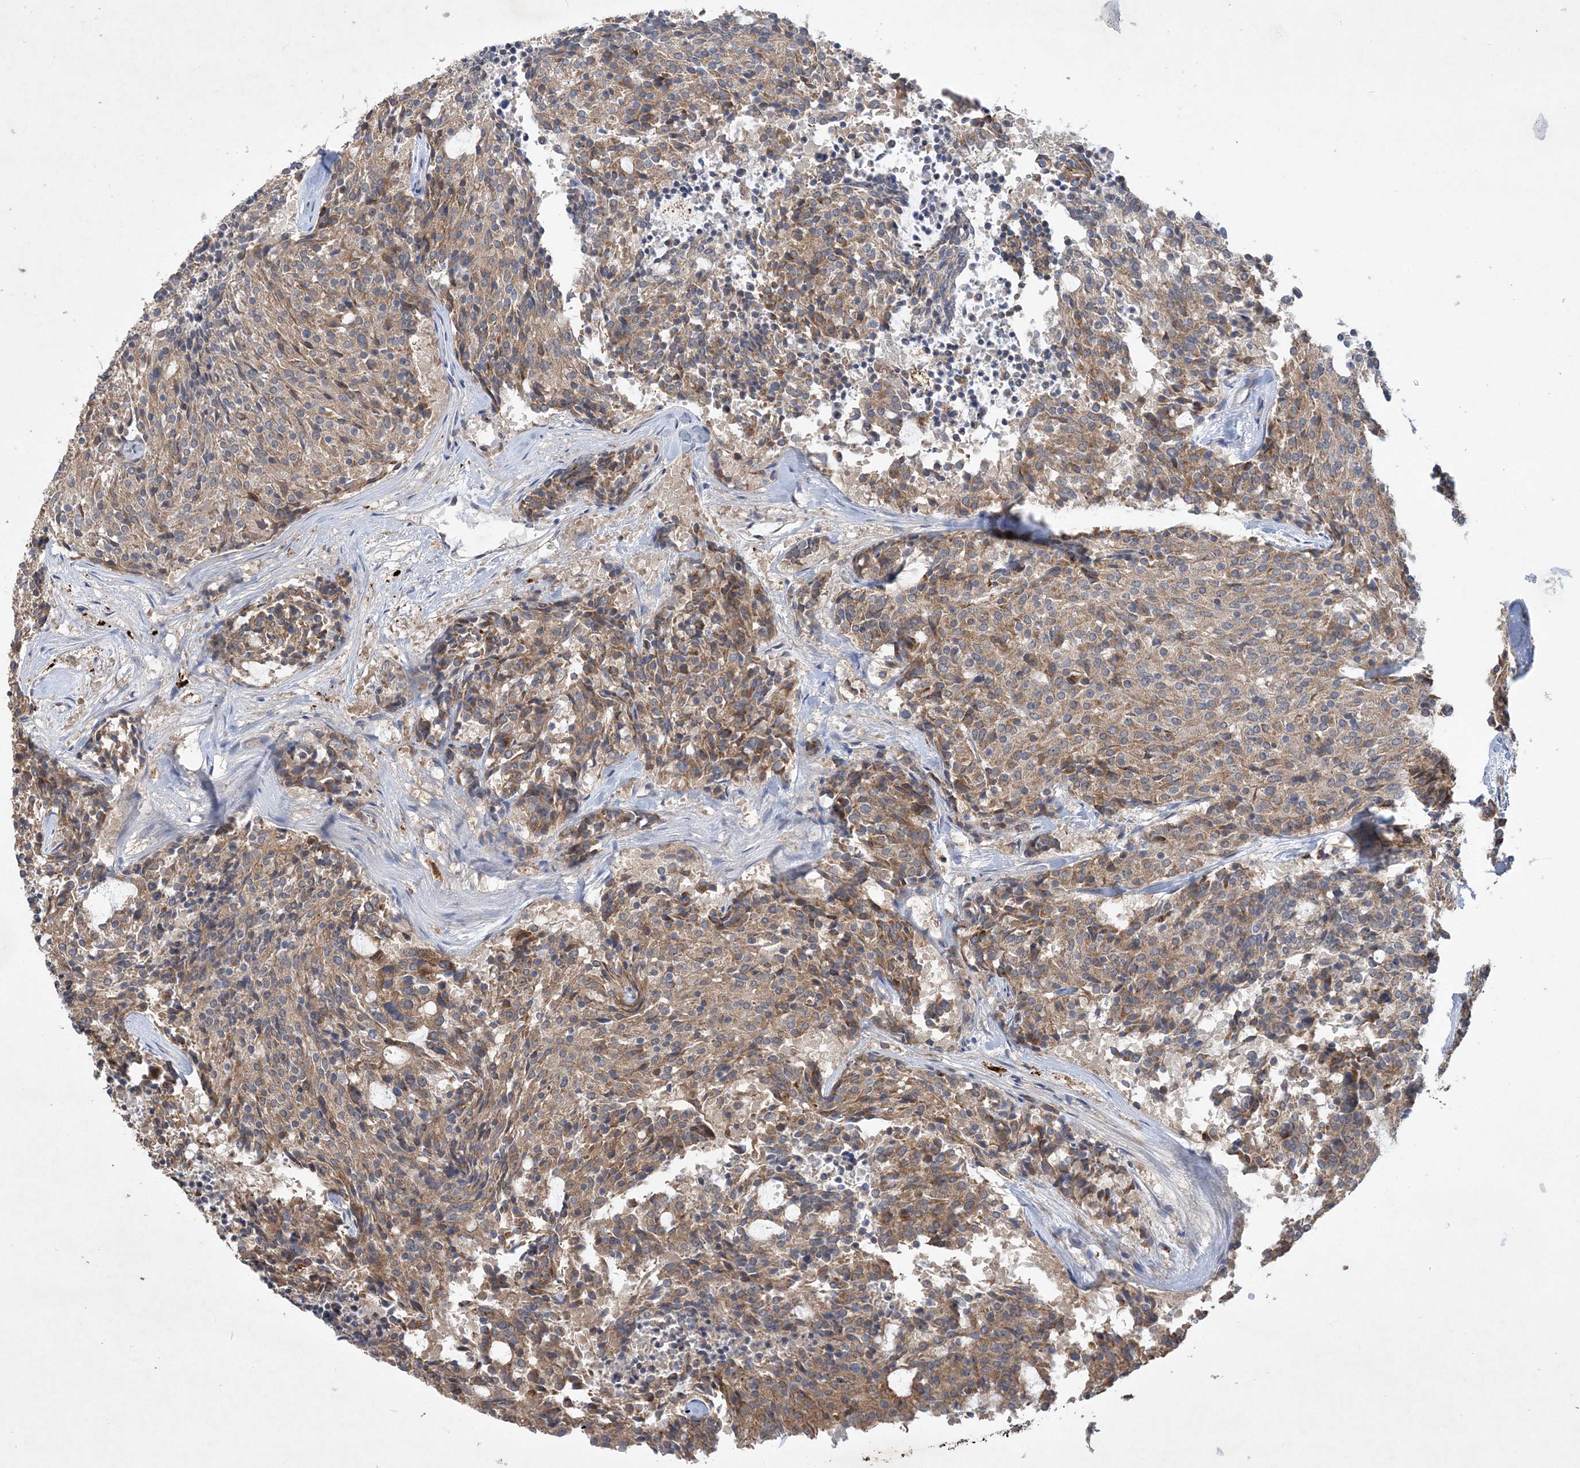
{"staining": {"intensity": "moderate", "quantity": ">75%", "location": "cytoplasmic/membranous"}, "tissue": "carcinoid", "cell_type": "Tumor cells", "image_type": "cancer", "snomed": [{"axis": "morphology", "description": "Carcinoid, malignant, NOS"}, {"axis": "topography", "description": "Pancreas"}], "caption": "Protein analysis of carcinoid (malignant) tissue demonstrates moderate cytoplasmic/membranous expression in approximately >75% of tumor cells.", "gene": "FEZ2", "patient": {"sex": "female", "age": 54}}